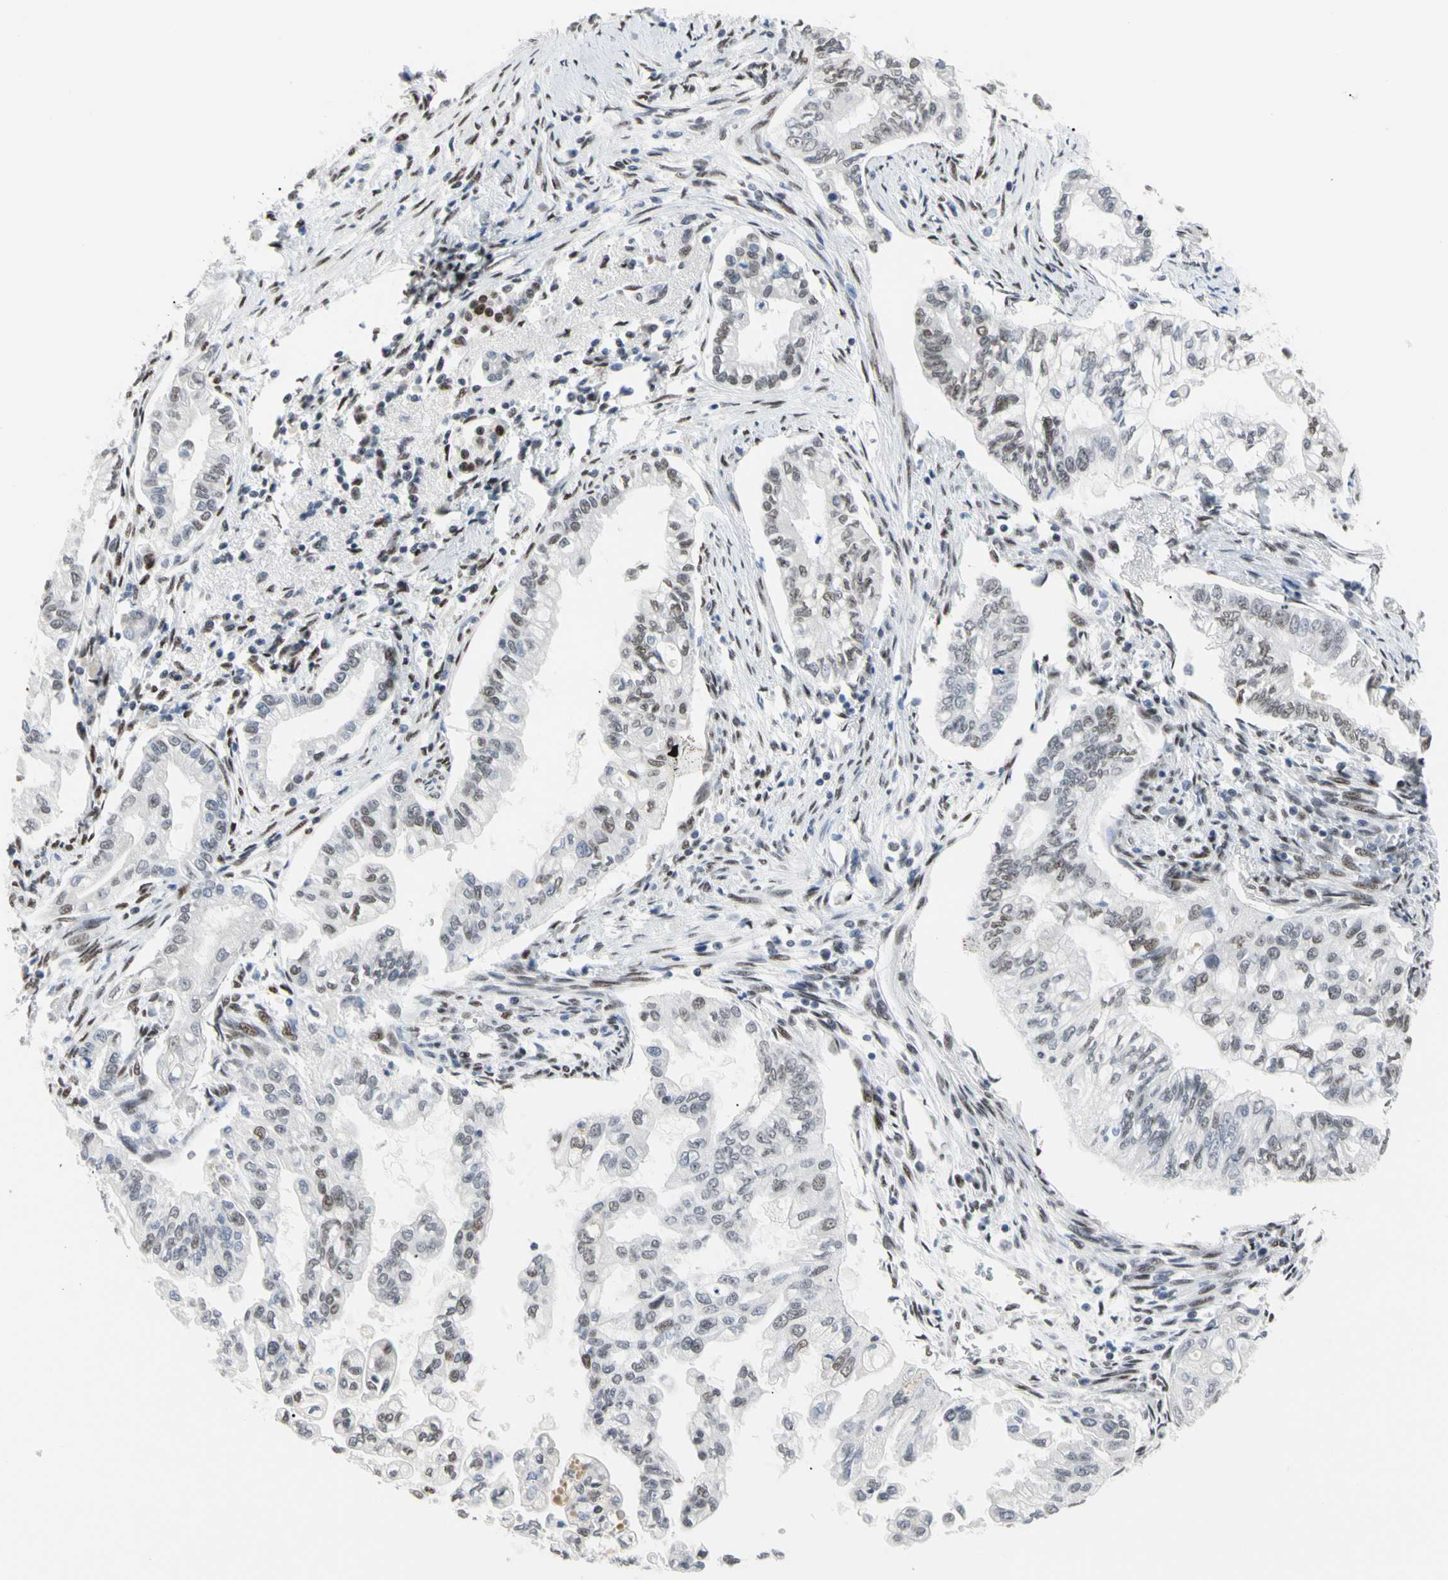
{"staining": {"intensity": "weak", "quantity": "25%-75%", "location": "nuclear"}, "tissue": "pancreatic cancer", "cell_type": "Tumor cells", "image_type": "cancer", "snomed": [{"axis": "morphology", "description": "Normal tissue, NOS"}, {"axis": "topography", "description": "Pancreas"}], "caption": "Immunohistochemical staining of pancreatic cancer demonstrates low levels of weak nuclear protein staining in approximately 25%-75% of tumor cells.", "gene": "FAM98B", "patient": {"sex": "male", "age": 42}}